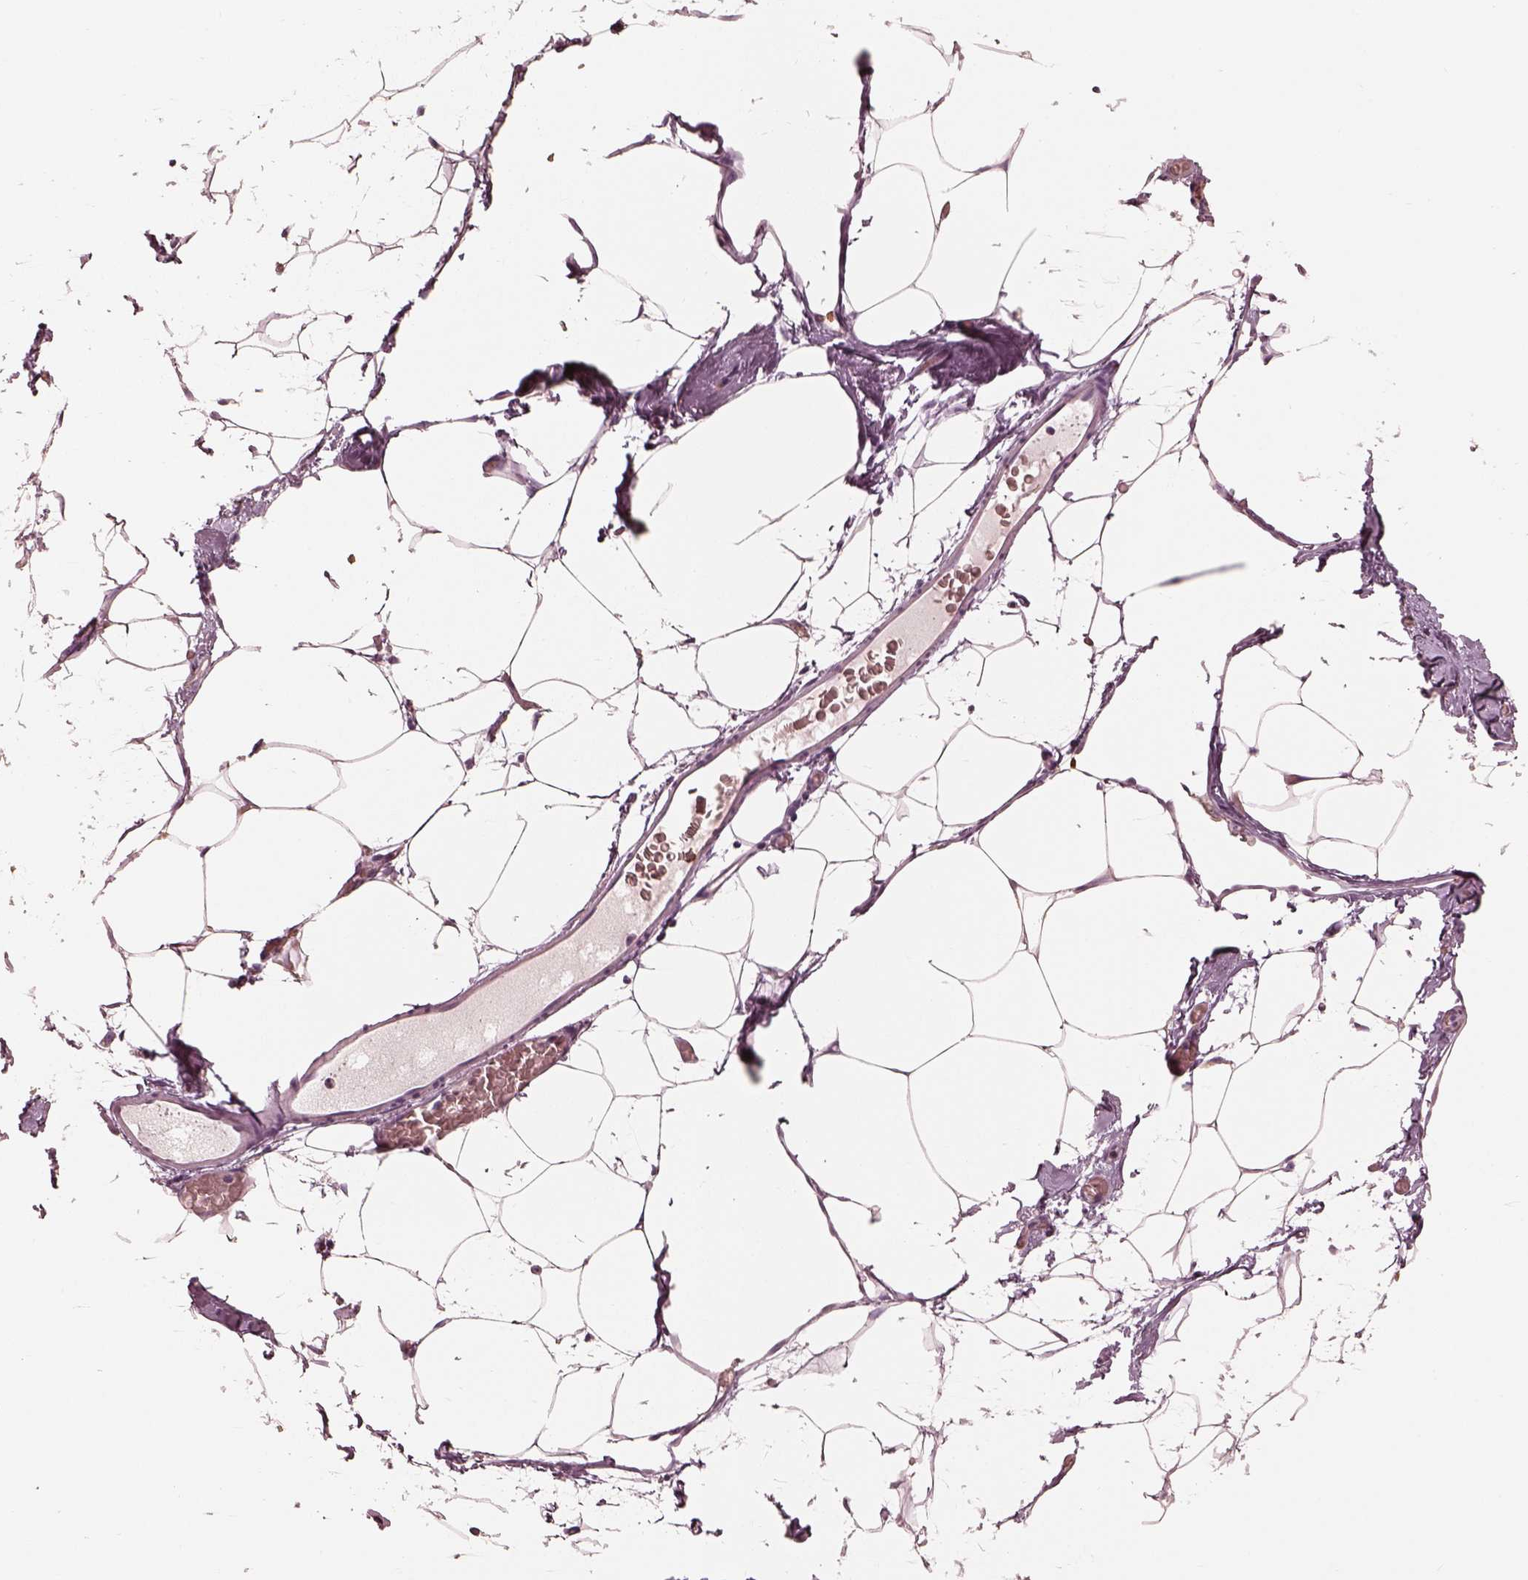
{"staining": {"intensity": "negative", "quantity": "none", "location": "none"}, "tissue": "adipose tissue", "cell_type": "Adipocytes", "image_type": "normal", "snomed": [{"axis": "morphology", "description": "Normal tissue, NOS"}, {"axis": "topography", "description": "Adipose tissue"}], "caption": "The image displays no significant positivity in adipocytes of adipose tissue.", "gene": "ANKLE1", "patient": {"sex": "male", "age": 57}}